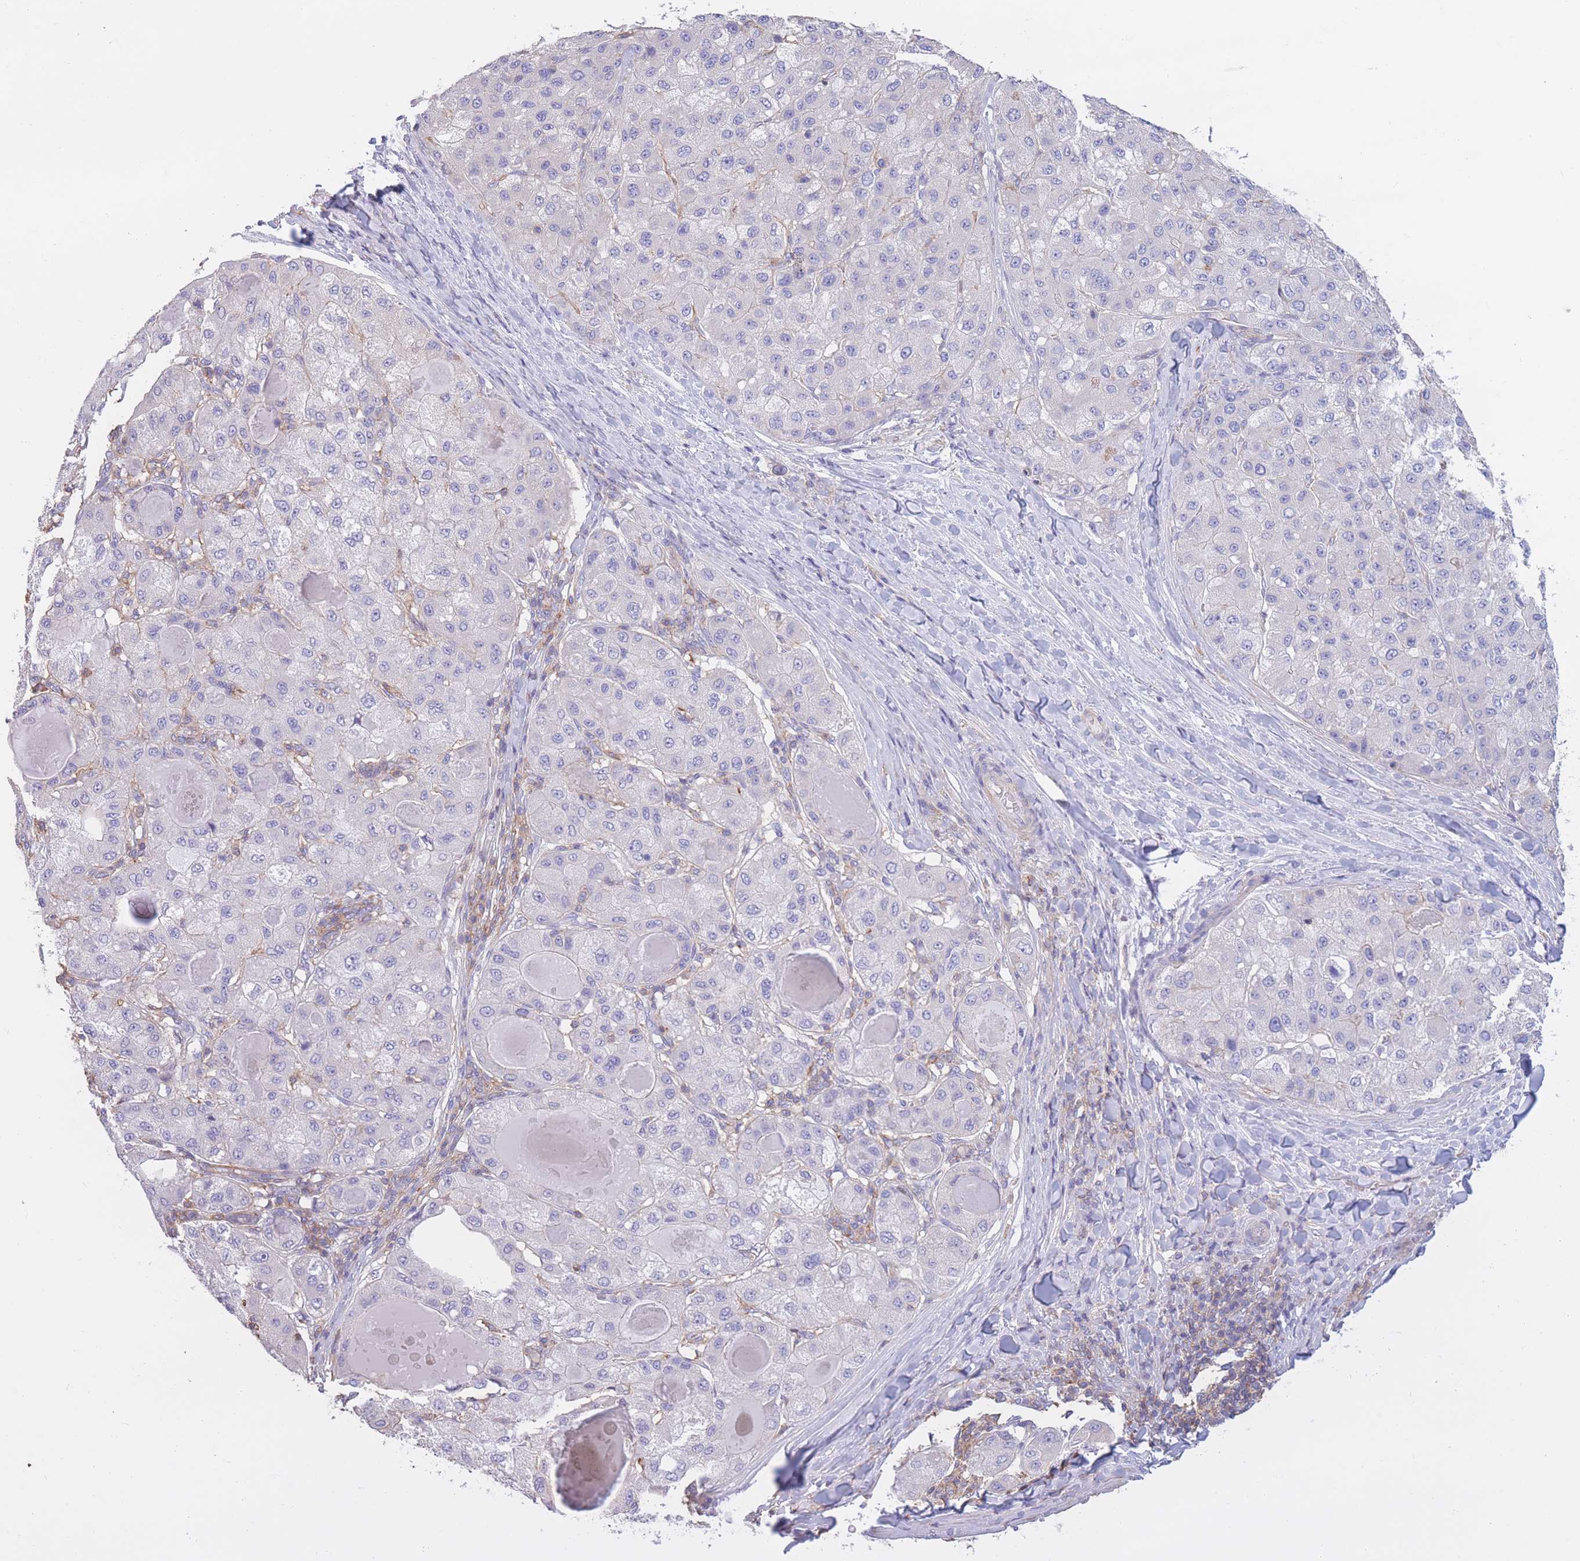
{"staining": {"intensity": "negative", "quantity": "none", "location": "none"}, "tissue": "liver cancer", "cell_type": "Tumor cells", "image_type": "cancer", "snomed": [{"axis": "morphology", "description": "Carcinoma, Hepatocellular, NOS"}, {"axis": "topography", "description": "Liver"}], "caption": "Liver hepatocellular carcinoma was stained to show a protein in brown. There is no significant staining in tumor cells.", "gene": "PDHA1", "patient": {"sex": "male", "age": 80}}